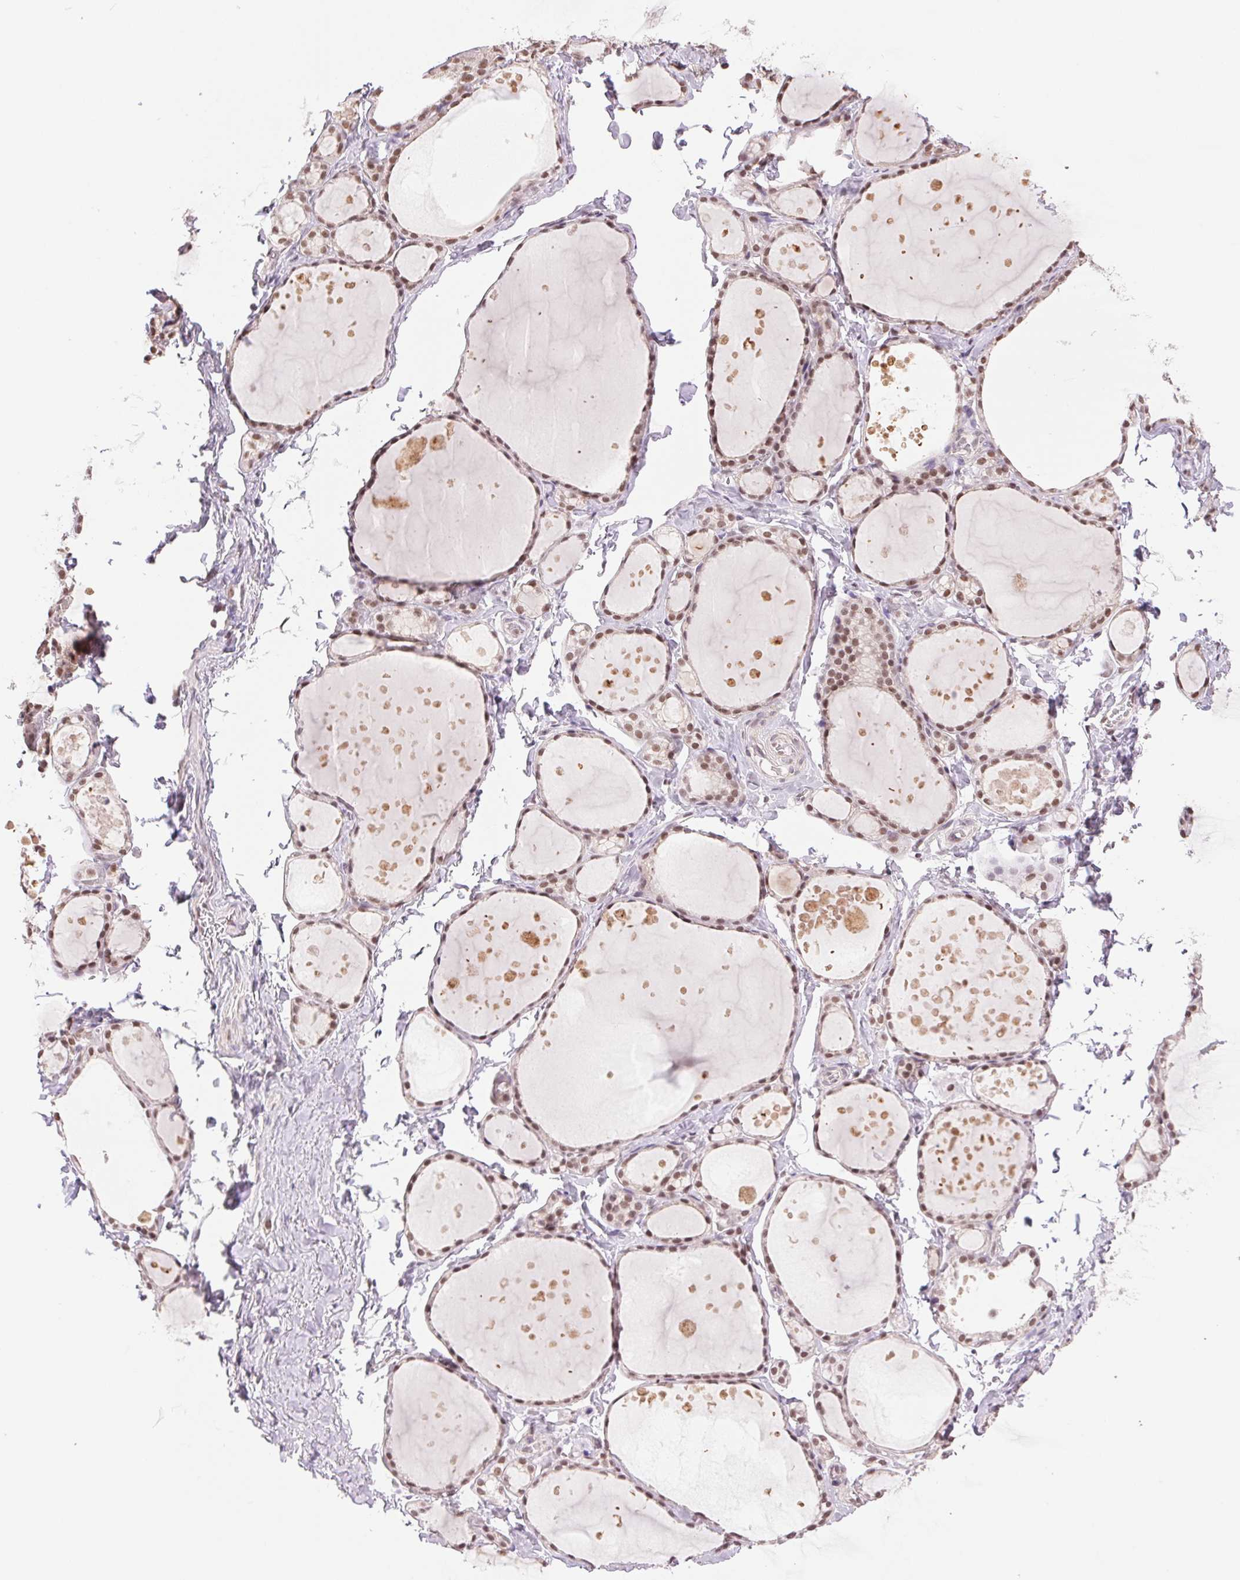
{"staining": {"intensity": "moderate", "quantity": "25%-75%", "location": "nuclear"}, "tissue": "thyroid gland", "cell_type": "Glandular cells", "image_type": "normal", "snomed": [{"axis": "morphology", "description": "Normal tissue, NOS"}, {"axis": "topography", "description": "Thyroid gland"}], "caption": "Immunohistochemical staining of unremarkable human thyroid gland exhibits moderate nuclear protein expression in about 25%-75% of glandular cells.", "gene": "RPRD1B", "patient": {"sex": "male", "age": 68}}